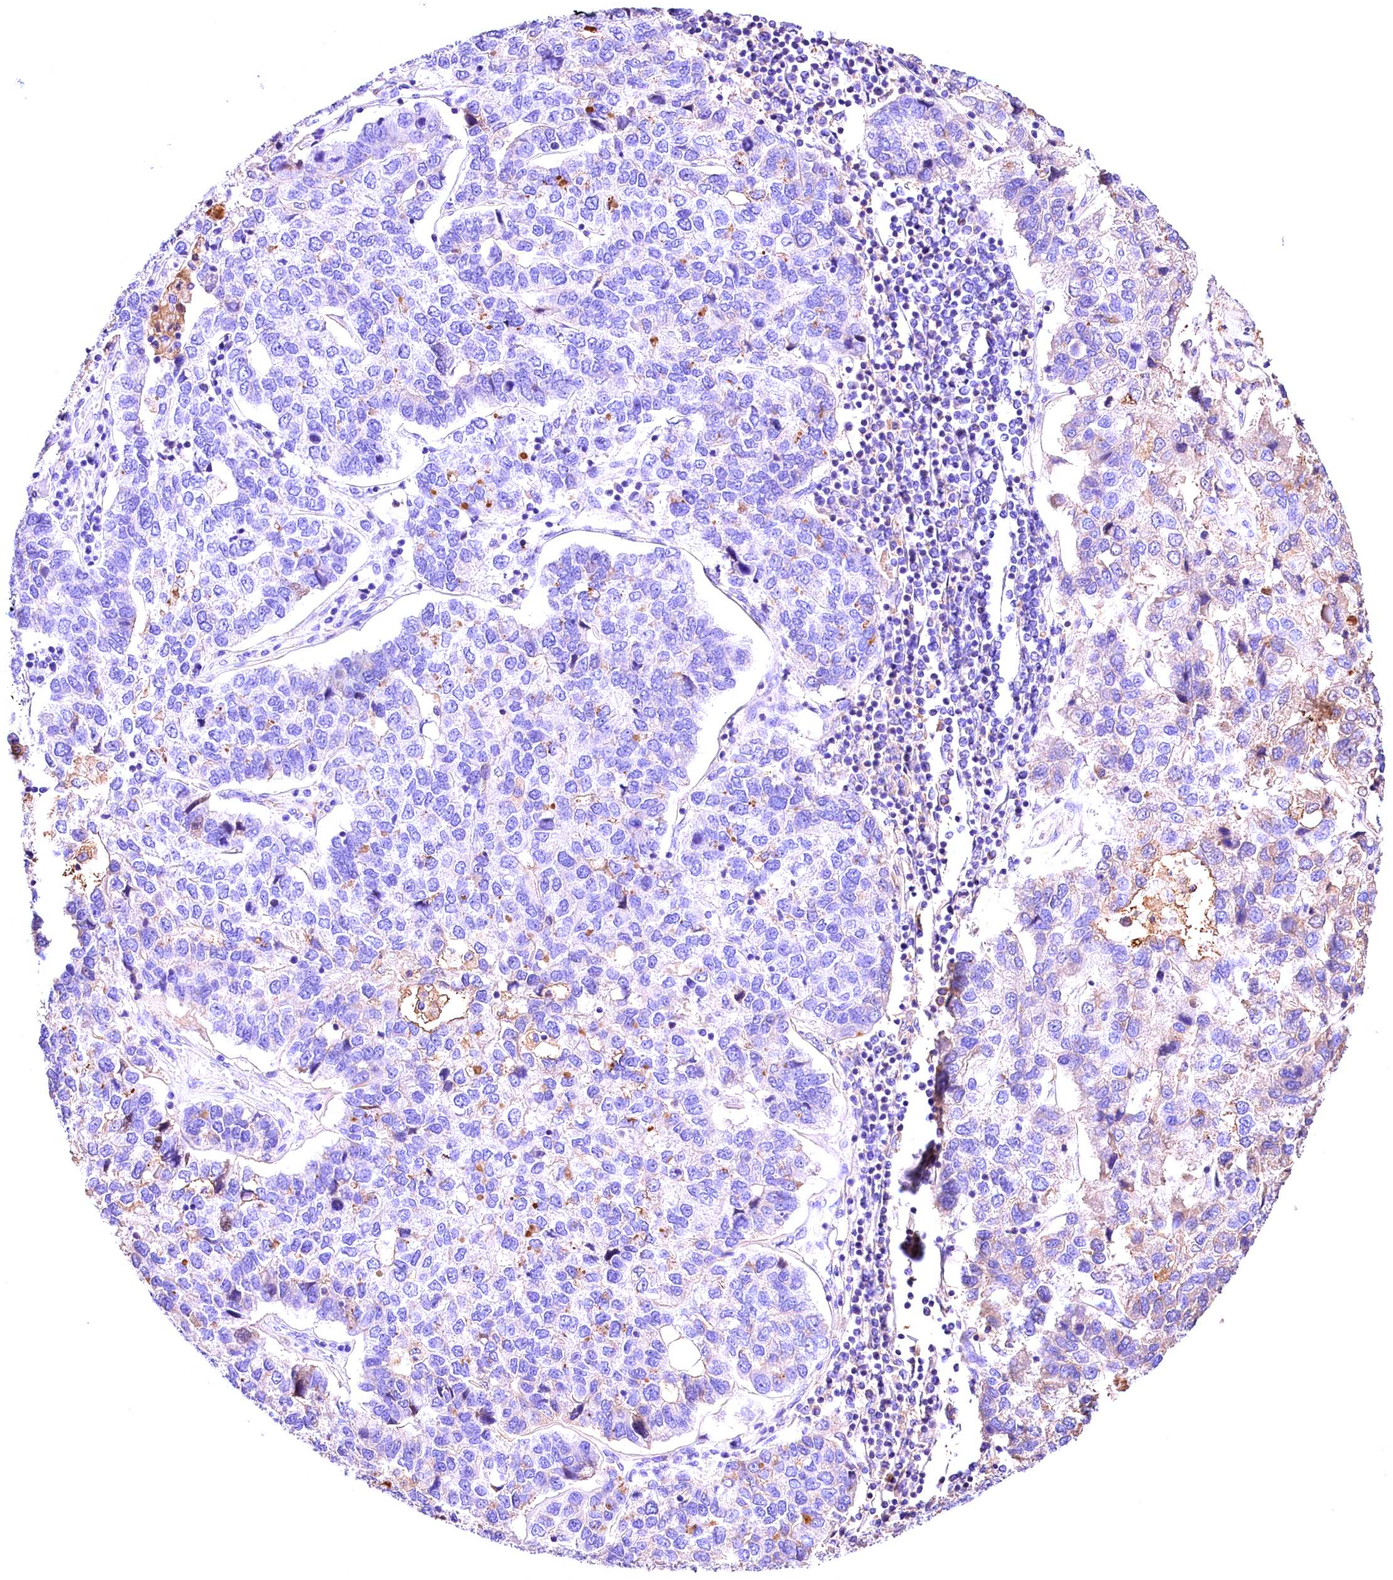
{"staining": {"intensity": "negative", "quantity": "none", "location": "none"}, "tissue": "pancreatic cancer", "cell_type": "Tumor cells", "image_type": "cancer", "snomed": [{"axis": "morphology", "description": "Adenocarcinoma, NOS"}, {"axis": "topography", "description": "Pancreas"}], "caption": "Pancreatic cancer was stained to show a protein in brown. There is no significant staining in tumor cells.", "gene": "ARMC6", "patient": {"sex": "female", "age": 61}}